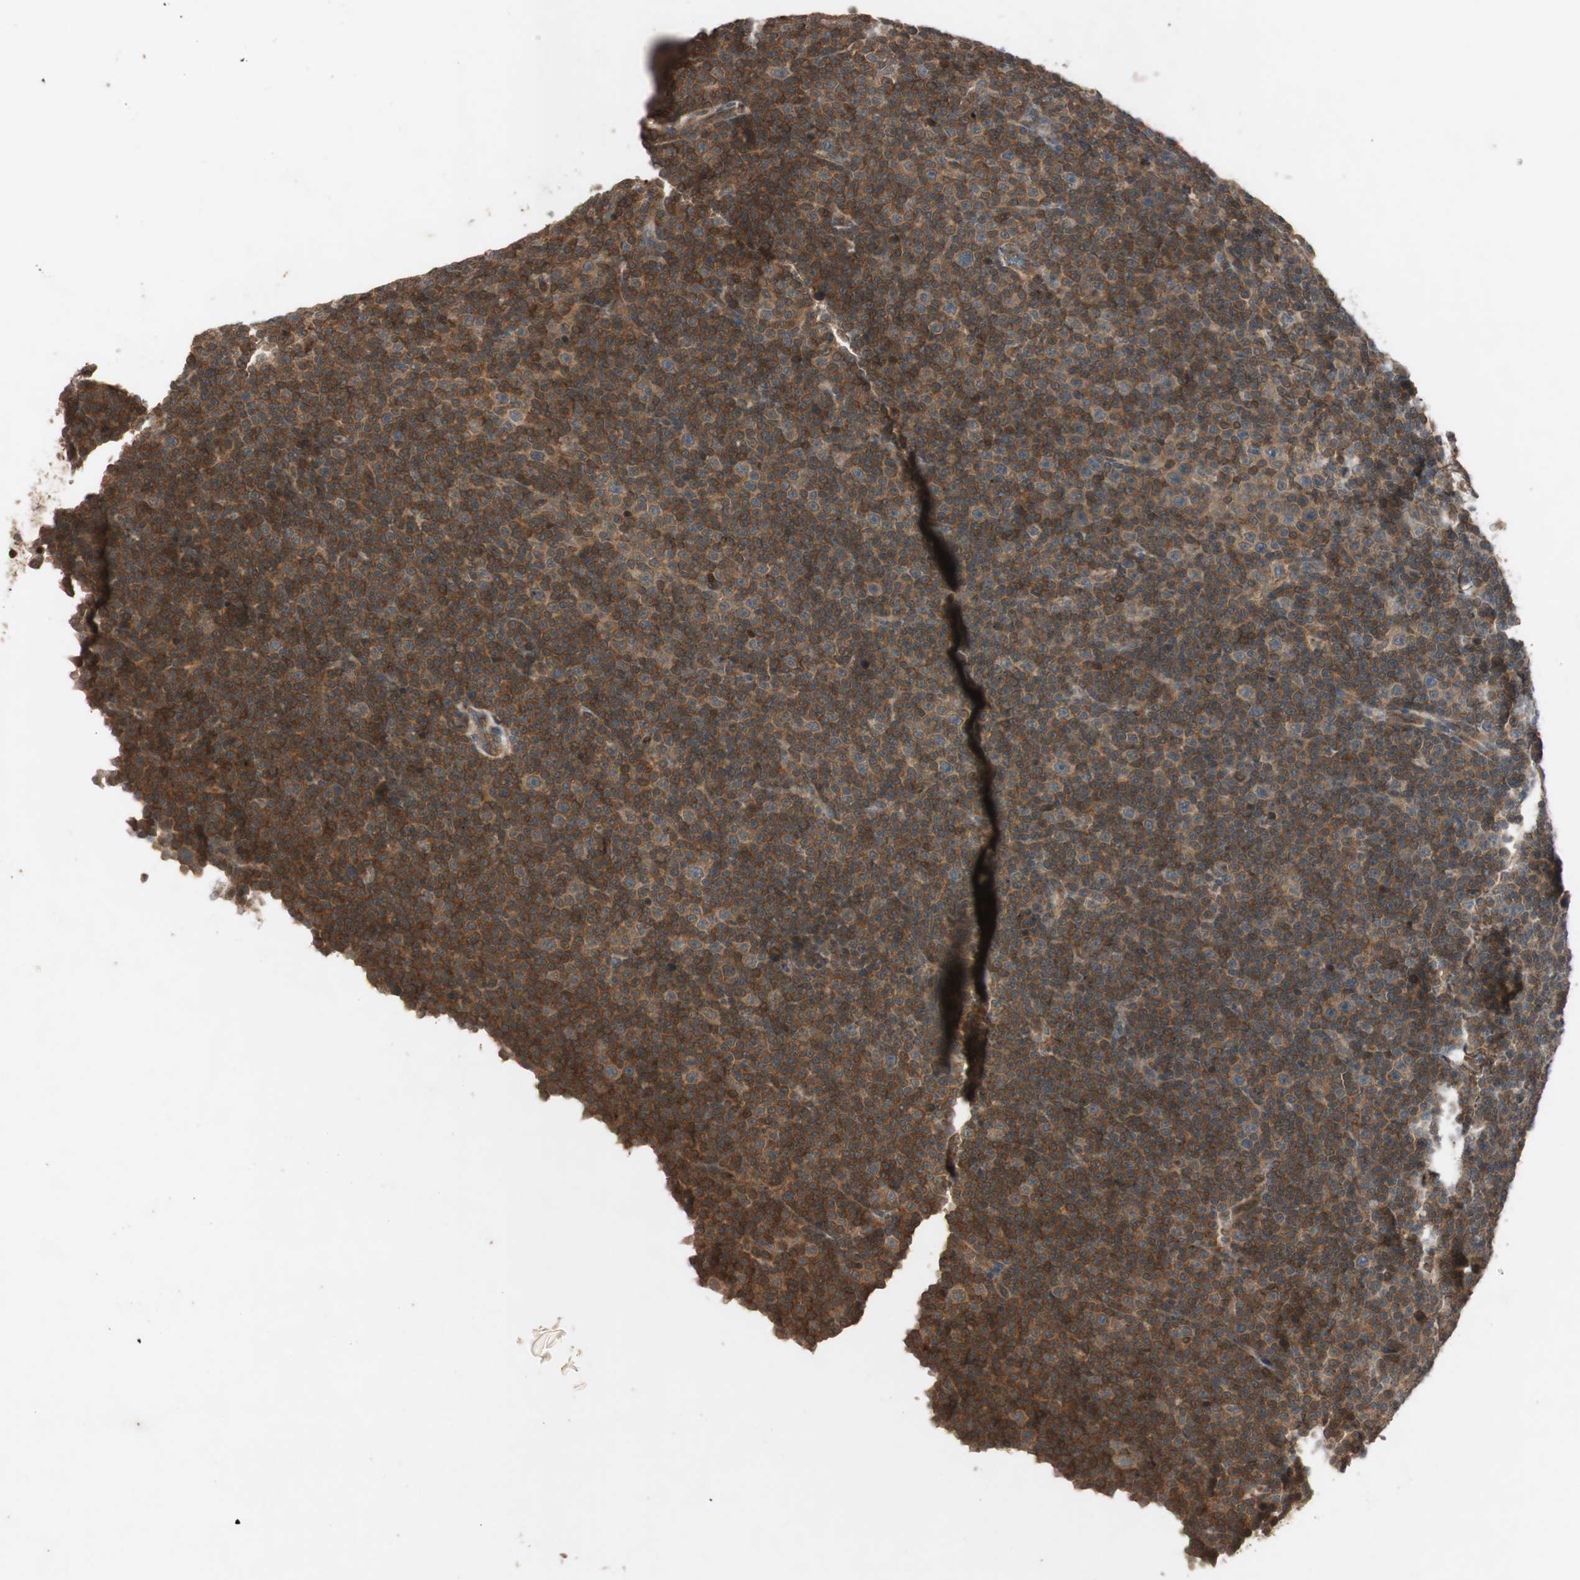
{"staining": {"intensity": "moderate", "quantity": ">75%", "location": "cytoplasmic/membranous"}, "tissue": "lymphoma", "cell_type": "Tumor cells", "image_type": "cancer", "snomed": [{"axis": "morphology", "description": "Malignant lymphoma, non-Hodgkin's type, Low grade"}, {"axis": "topography", "description": "Lymph node"}], "caption": "Protein staining of lymphoma tissue shows moderate cytoplasmic/membranous staining in approximately >75% of tumor cells.", "gene": "EPHA8", "patient": {"sex": "female", "age": 67}}